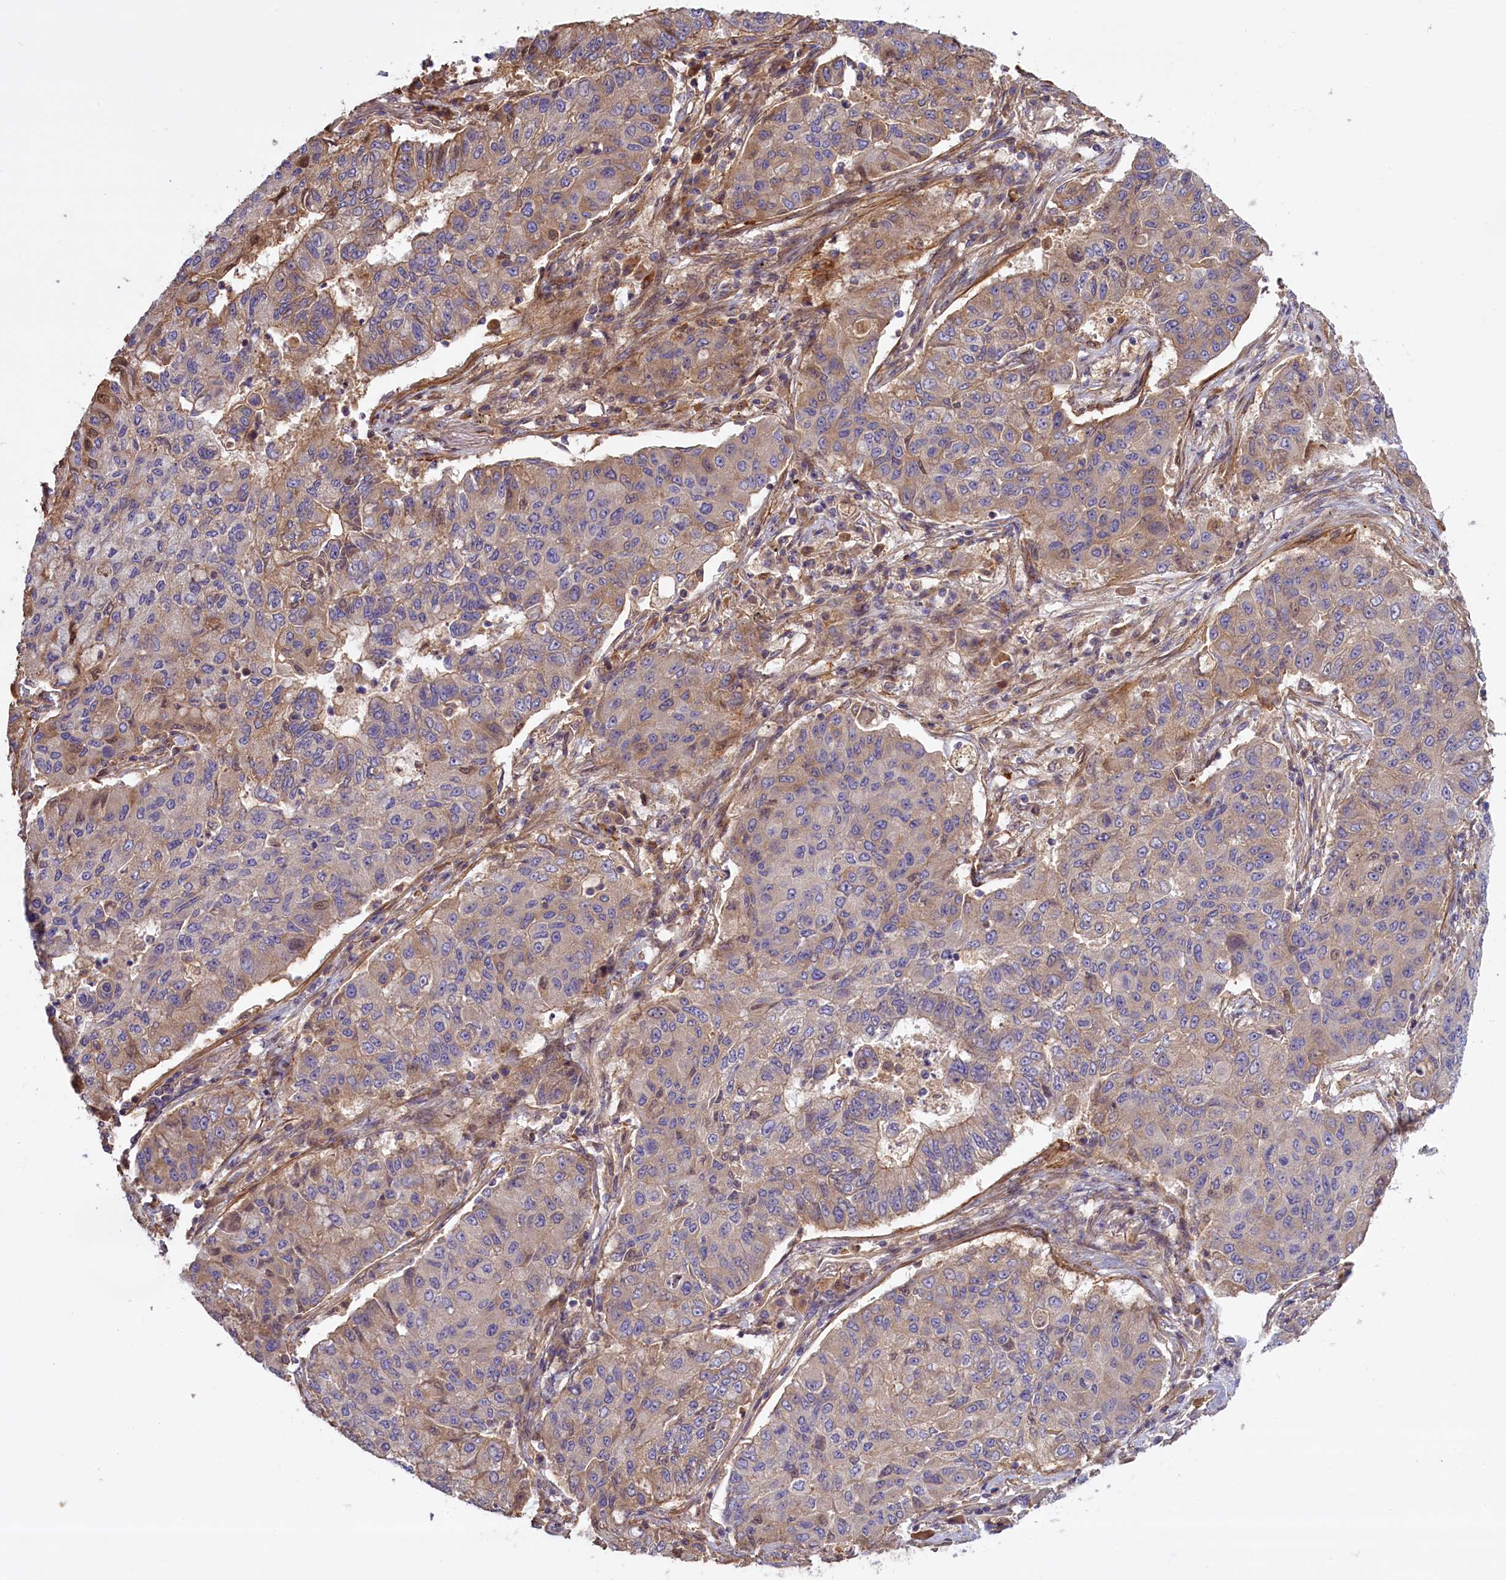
{"staining": {"intensity": "weak", "quantity": "25%-75%", "location": "cytoplasmic/membranous"}, "tissue": "lung cancer", "cell_type": "Tumor cells", "image_type": "cancer", "snomed": [{"axis": "morphology", "description": "Squamous cell carcinoma, NOS"}, {"axis": "topography", "description": "Lung"}], "caption": "DAB immunohistochemical staining of human lung cancer exhibits weak cytoplasmic/membranous protein staining in approximately 25%-75% of tumor cells.", "gene": "FUZ", "patient": {"sex": "male", "age": 74}}